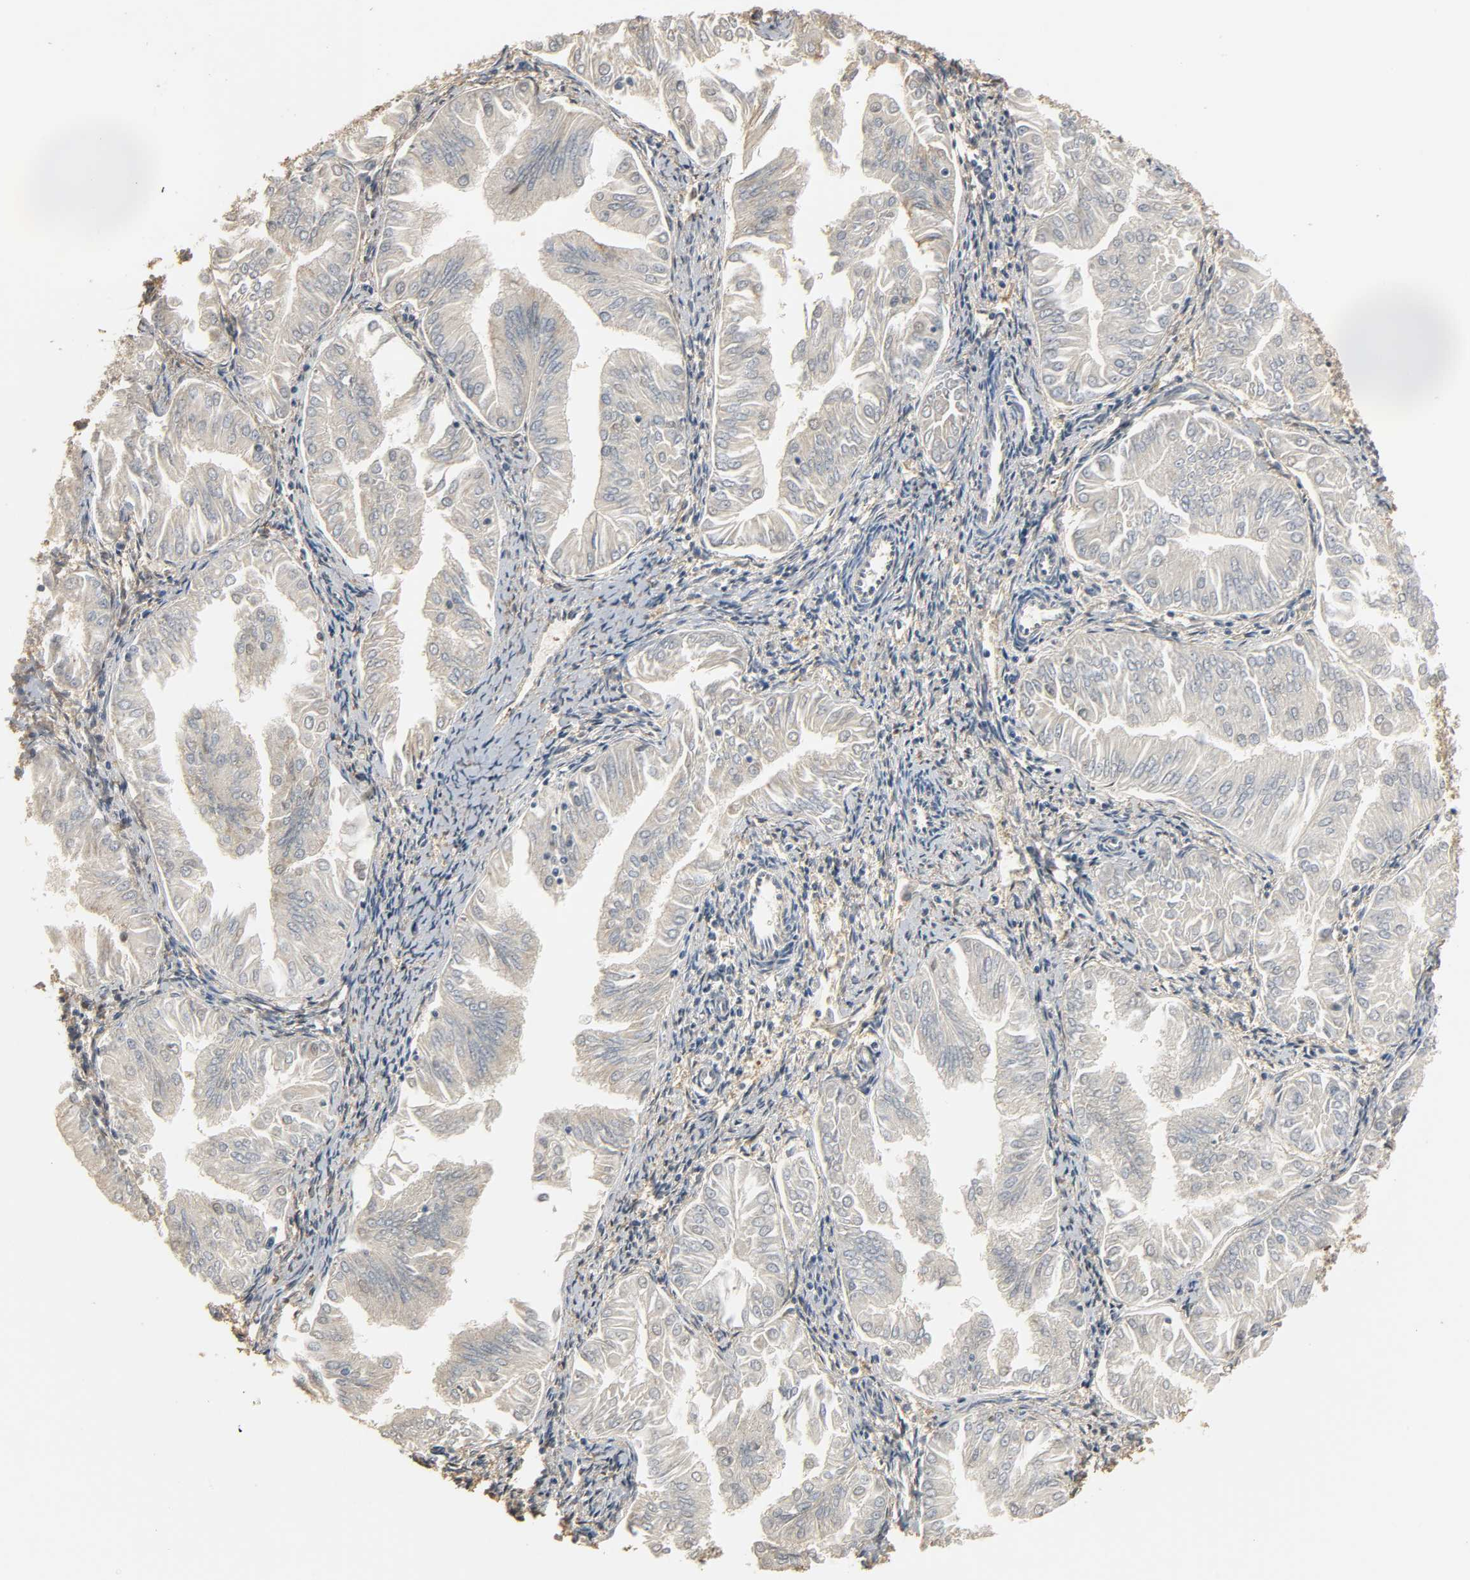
{"staining": {"intensity": "weak", "quantity": "25%-75%", "location": "cytoplasmic/membranous"}, "tissue": "endometrial cancer", "cell_type": "Tumor cells", "image_type": "cancer", "snomed": [{"axis": "morphology", "description": "Adenocarcinoma, NOS"}, {"axis": "topography", "description": "Endometrium"}], "caption": "Tumor cells display weak cytoplasmic/membranous positivity in about 25%-75% of cells in endometrial cancer (adenocarcinoma).", "gene": "ZFPM2", "patient": {"sex": "female", "age": 53}}